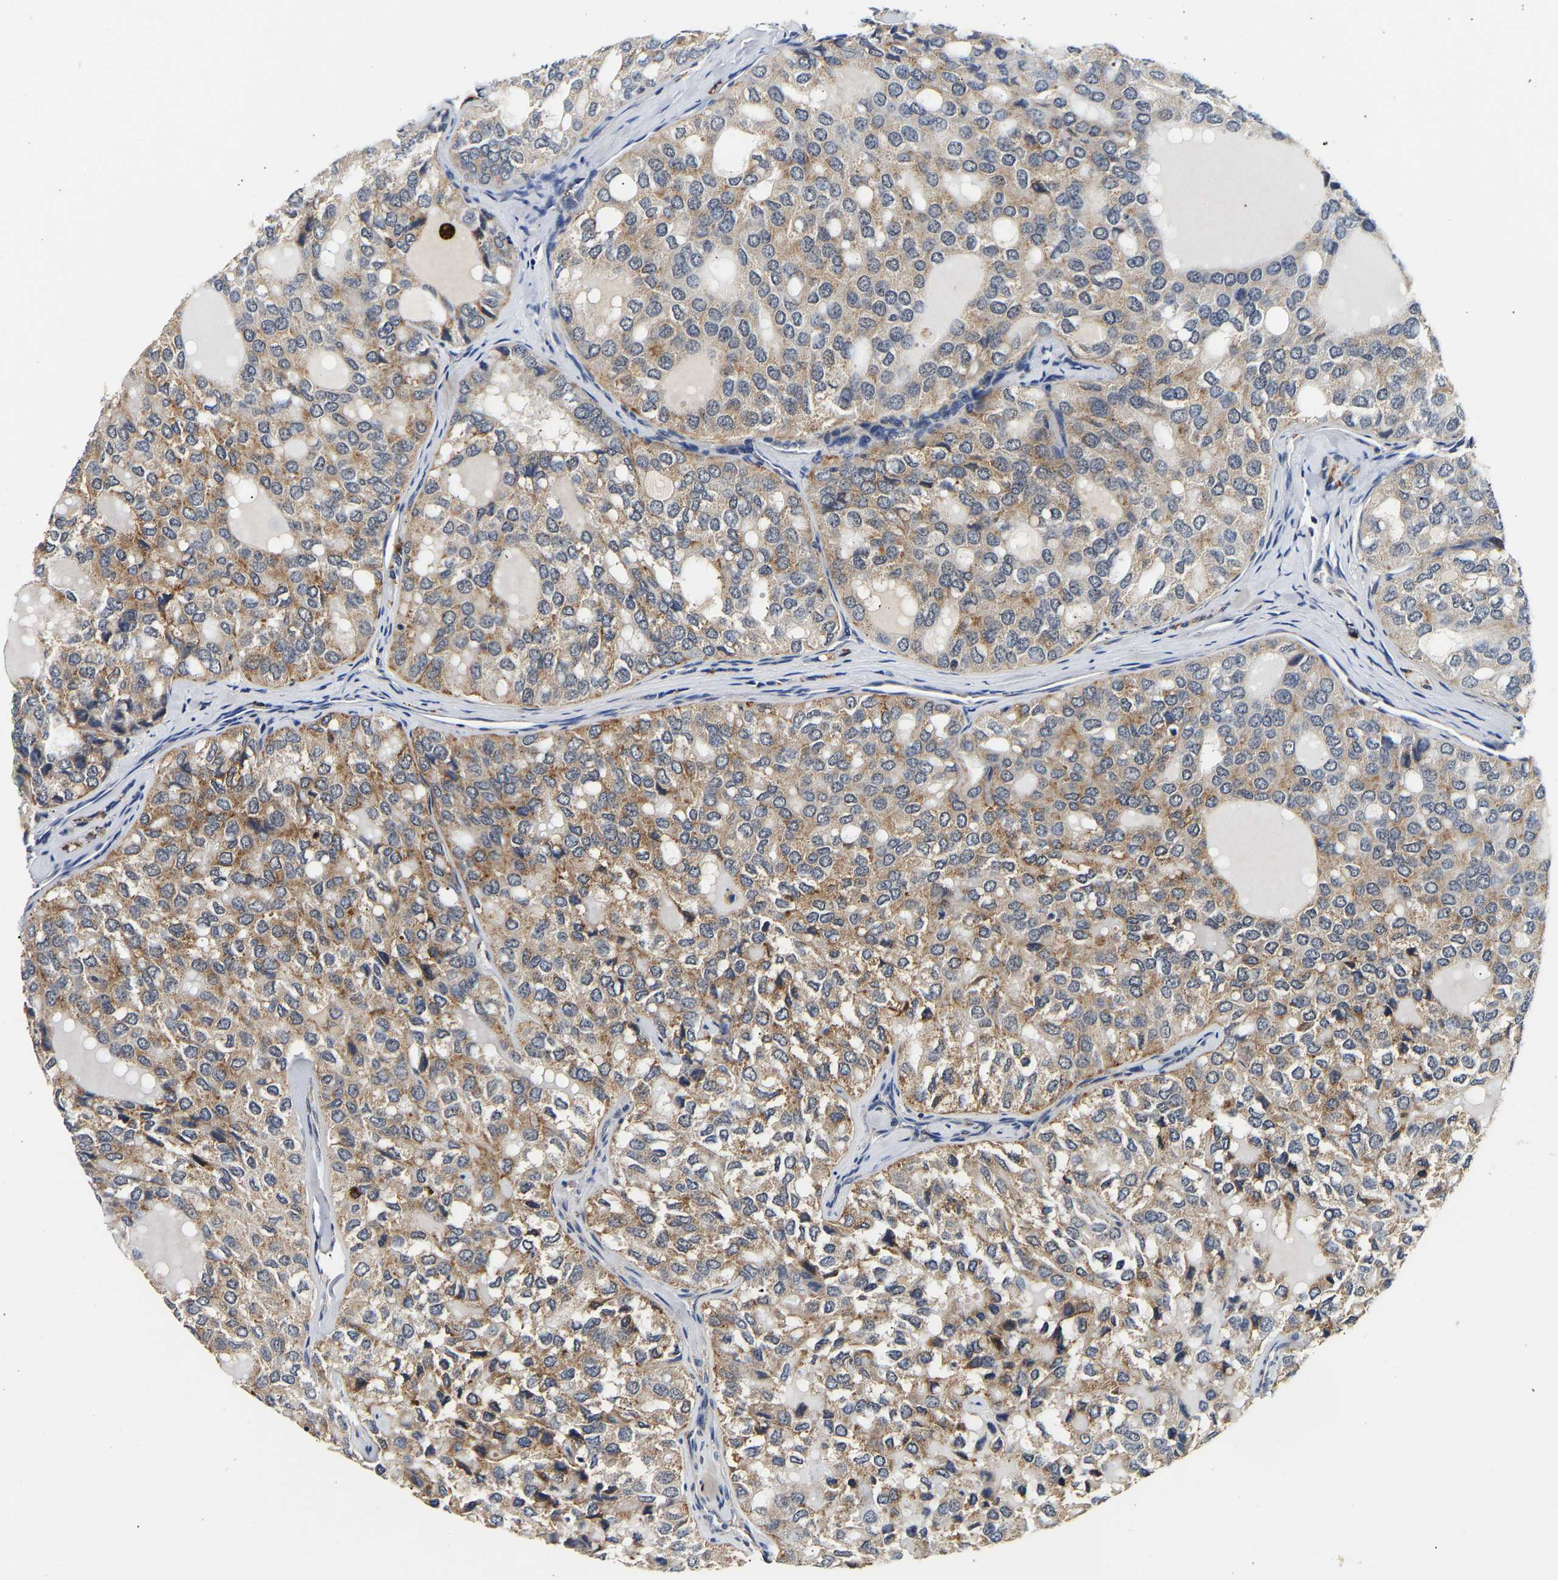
{"staining": {"intensity": "moderate", "quantity": ">75%", "location": "cytoplasmic/membranous"}, "tissue": "thyroid cancer", "cell_type": "Tumor cells", "image_type": "cancer", "snomed": [{"axis": "morphology", "description": "Follicular adenoma carcinoma, NOS"}, {"axis": "topography", "description": "Thyroid gland"}], "caption": "About >75% of tumor cells in follicular adenoma carcinoma (thyroid) display moderate cytoplasmic/membranous protein expression as visualized by brown immunohistochemical staining.", "gene": "SMU1", "patient": {"sex": "male", "age": 75}}